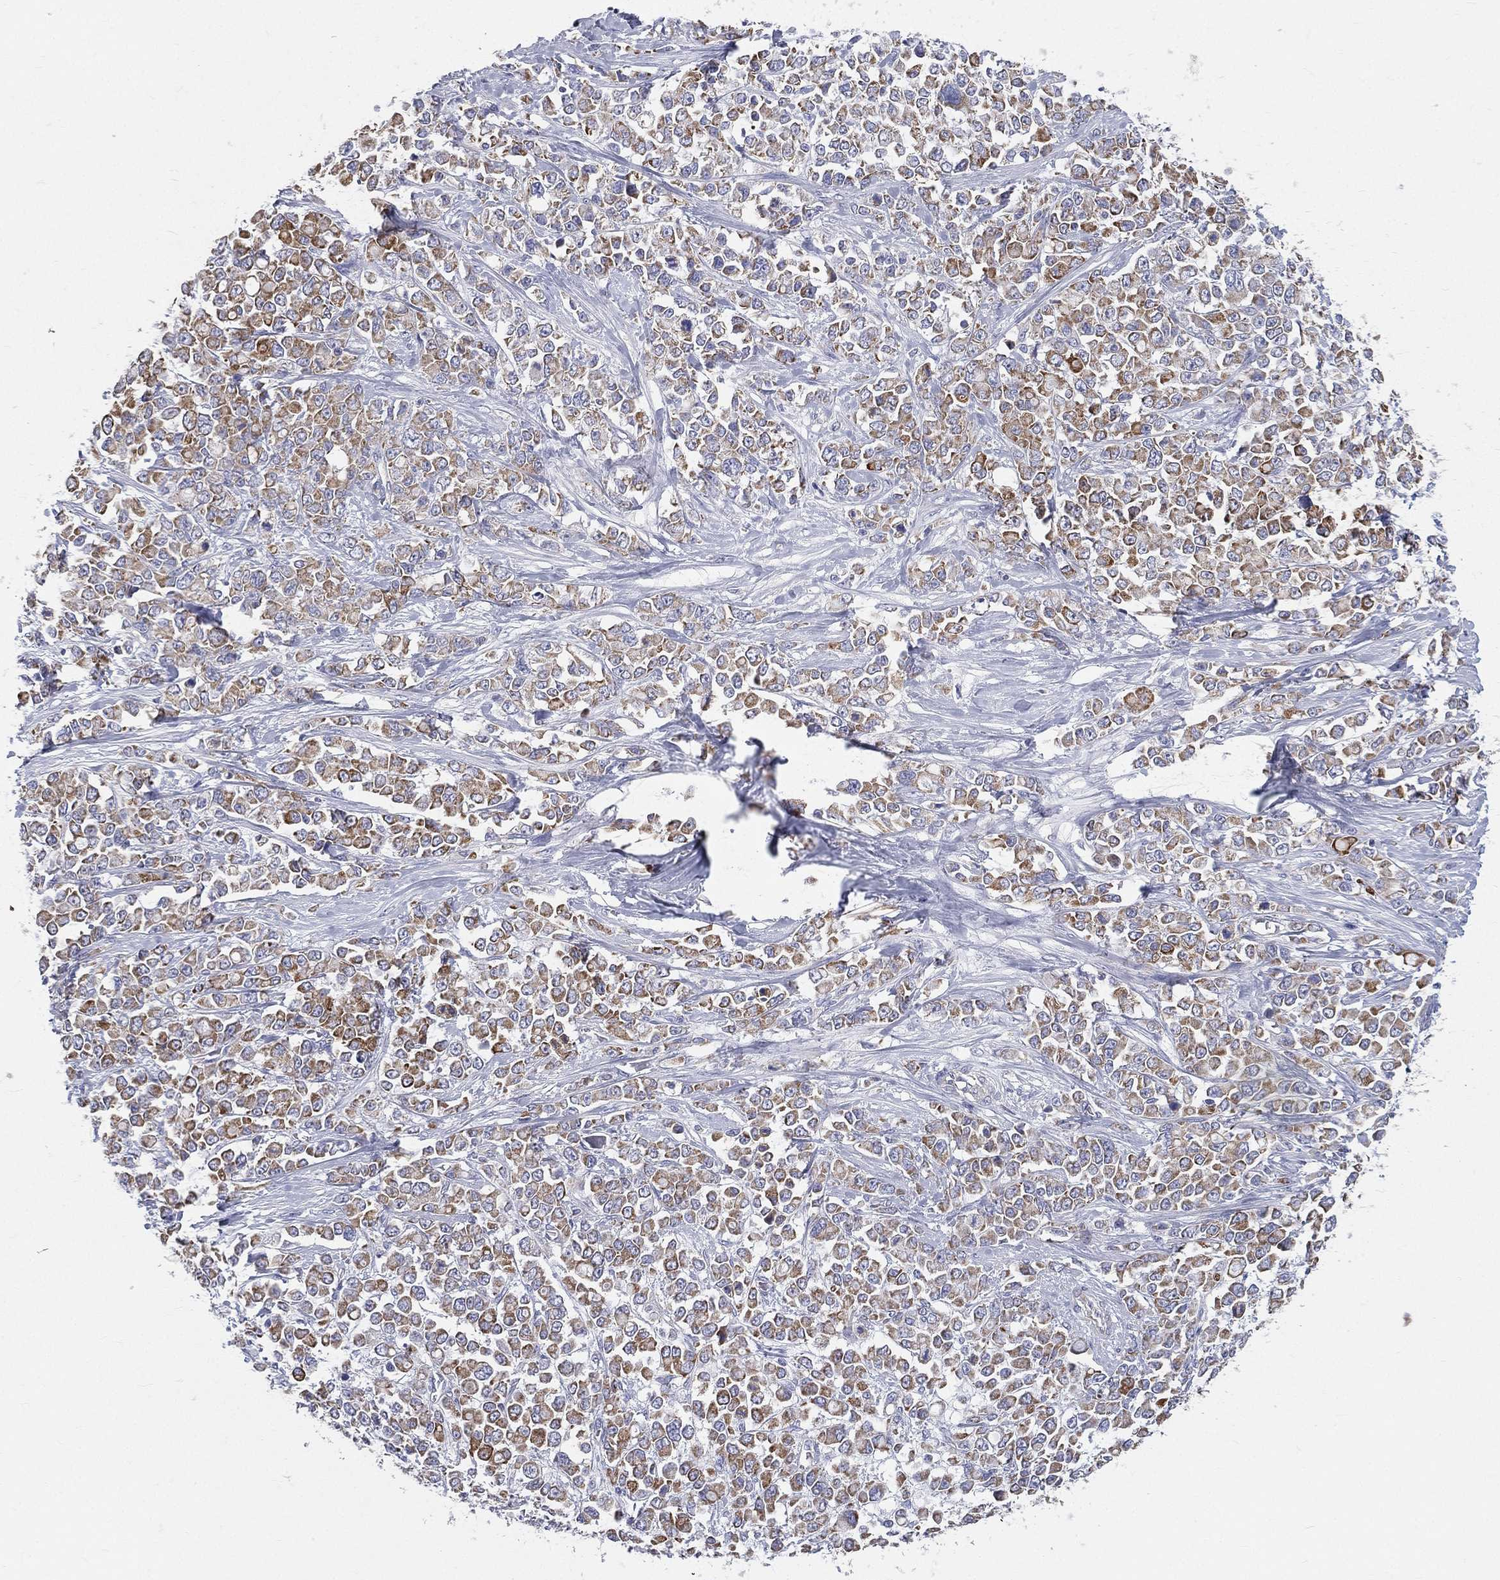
{"staining": {"intensity": "strong", "quantity": ">75%", "location": "cytoplasmic/membranous"}, "tissue": "stomach cancer", "cell_type": "Tumor cells", "image_type": "cancer", "snomed": [{"axis": "morphology", "description": "Adenocarcinoma, NOS"}, {"axis": "topography", "description": "Stomach"}], "caption": "Immunohistochemistry micrograph of neoplastic tissue: stomach cancer (adenocarcinoma) stained using IHC exhibits high levels of strong protein expression localized specifically in the cytoplasmic/membranous of tumor cells, appearing as a cytoplasmic/membranous brown color.", "gene": "PWWP3A", "patient": {"sex": "female", "age": 76}}